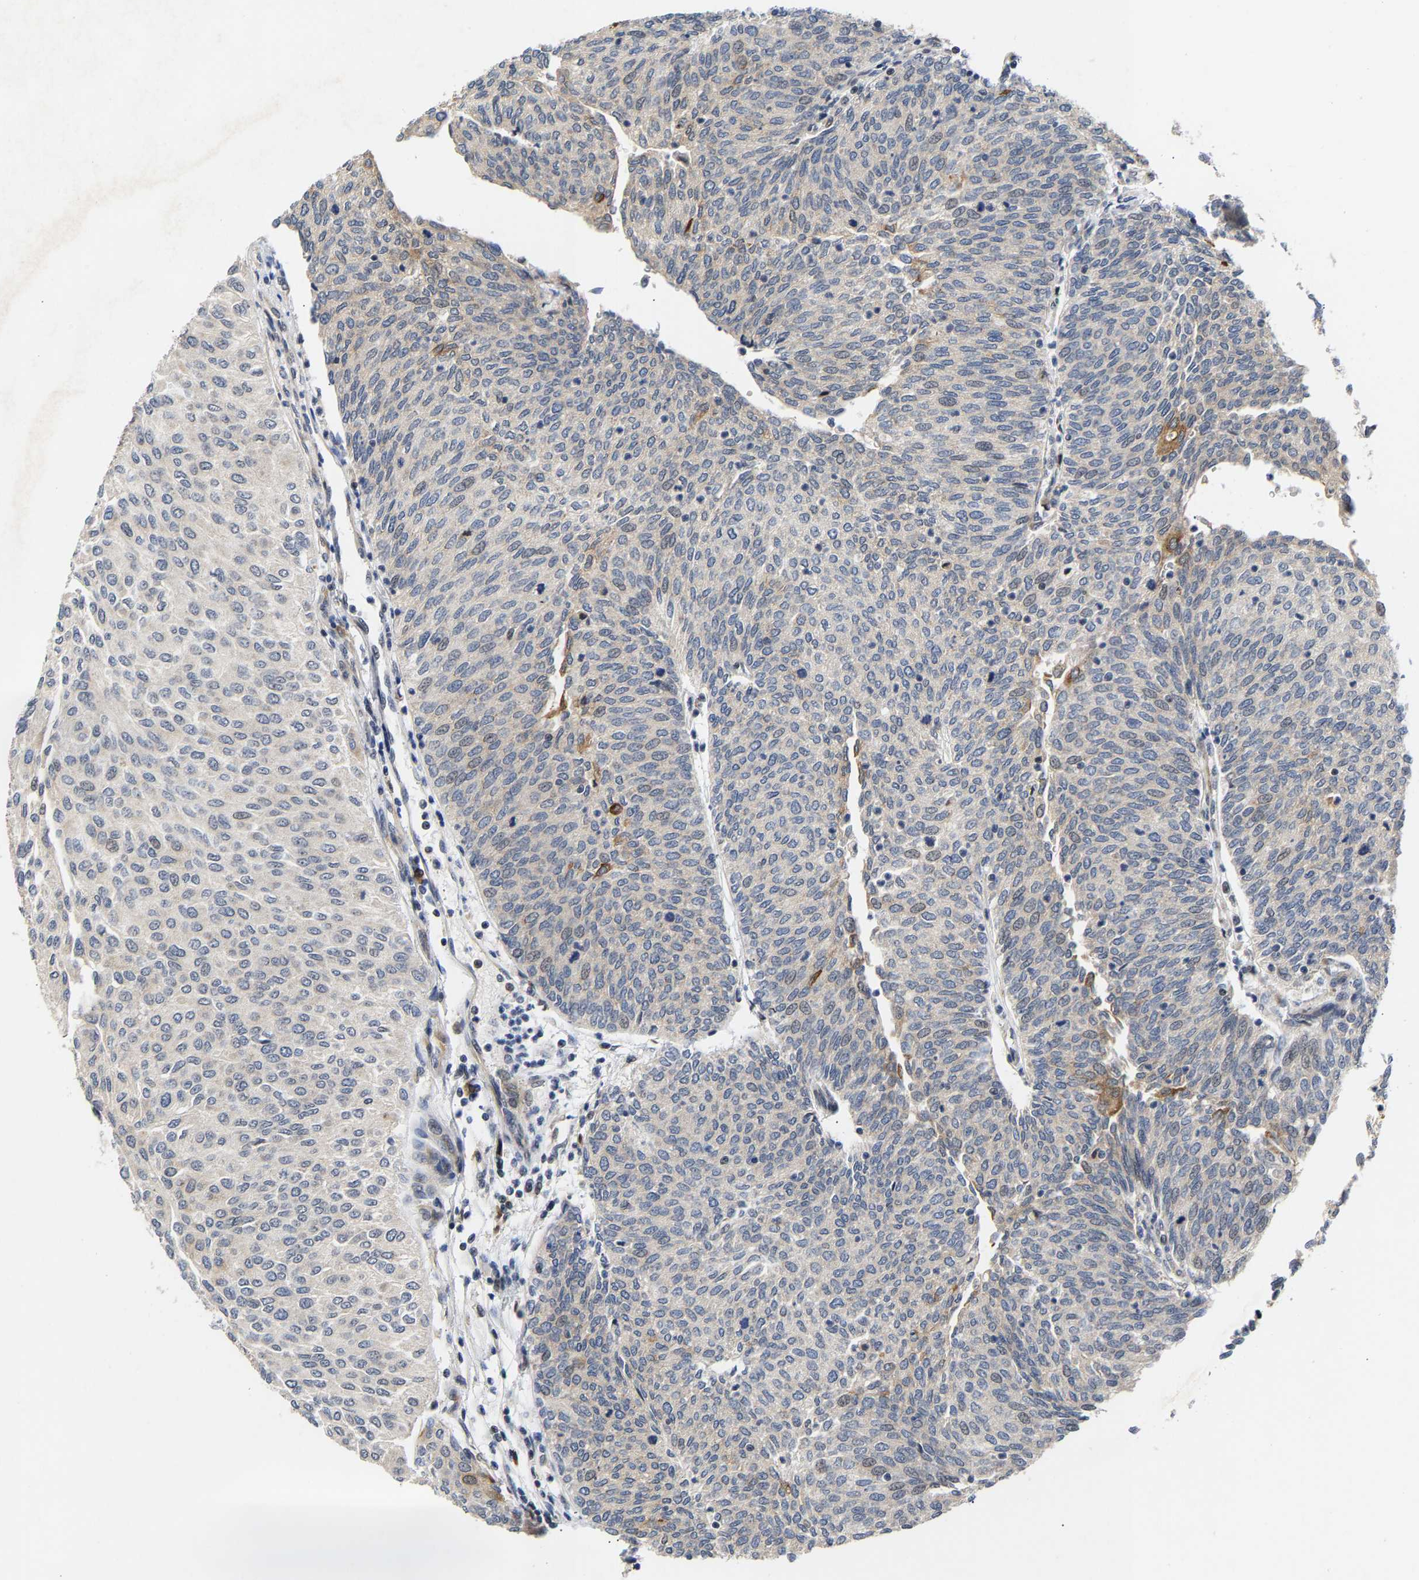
{"staining": {"intensity": "negative", "quantity": "none", "location": "none"}, "tissue": "urothelial cancer", "cell_type": "Tumor cells", "image_type": "cancer", "snomed": [{"axis": "morphology", "description": "Urothelial carcinoma, Low grade"}, {"axis": "topography", "description": "Urinary bladder"}], "caption": "Immunohistochemistry micrograph of neoplastic tissue: low-grade urothelial carcinoma stained with DAB exhibits no significant protein expression in tumor cells.", "gene": "CLIP2", "patient": {"sex": "female", "age": 79}}